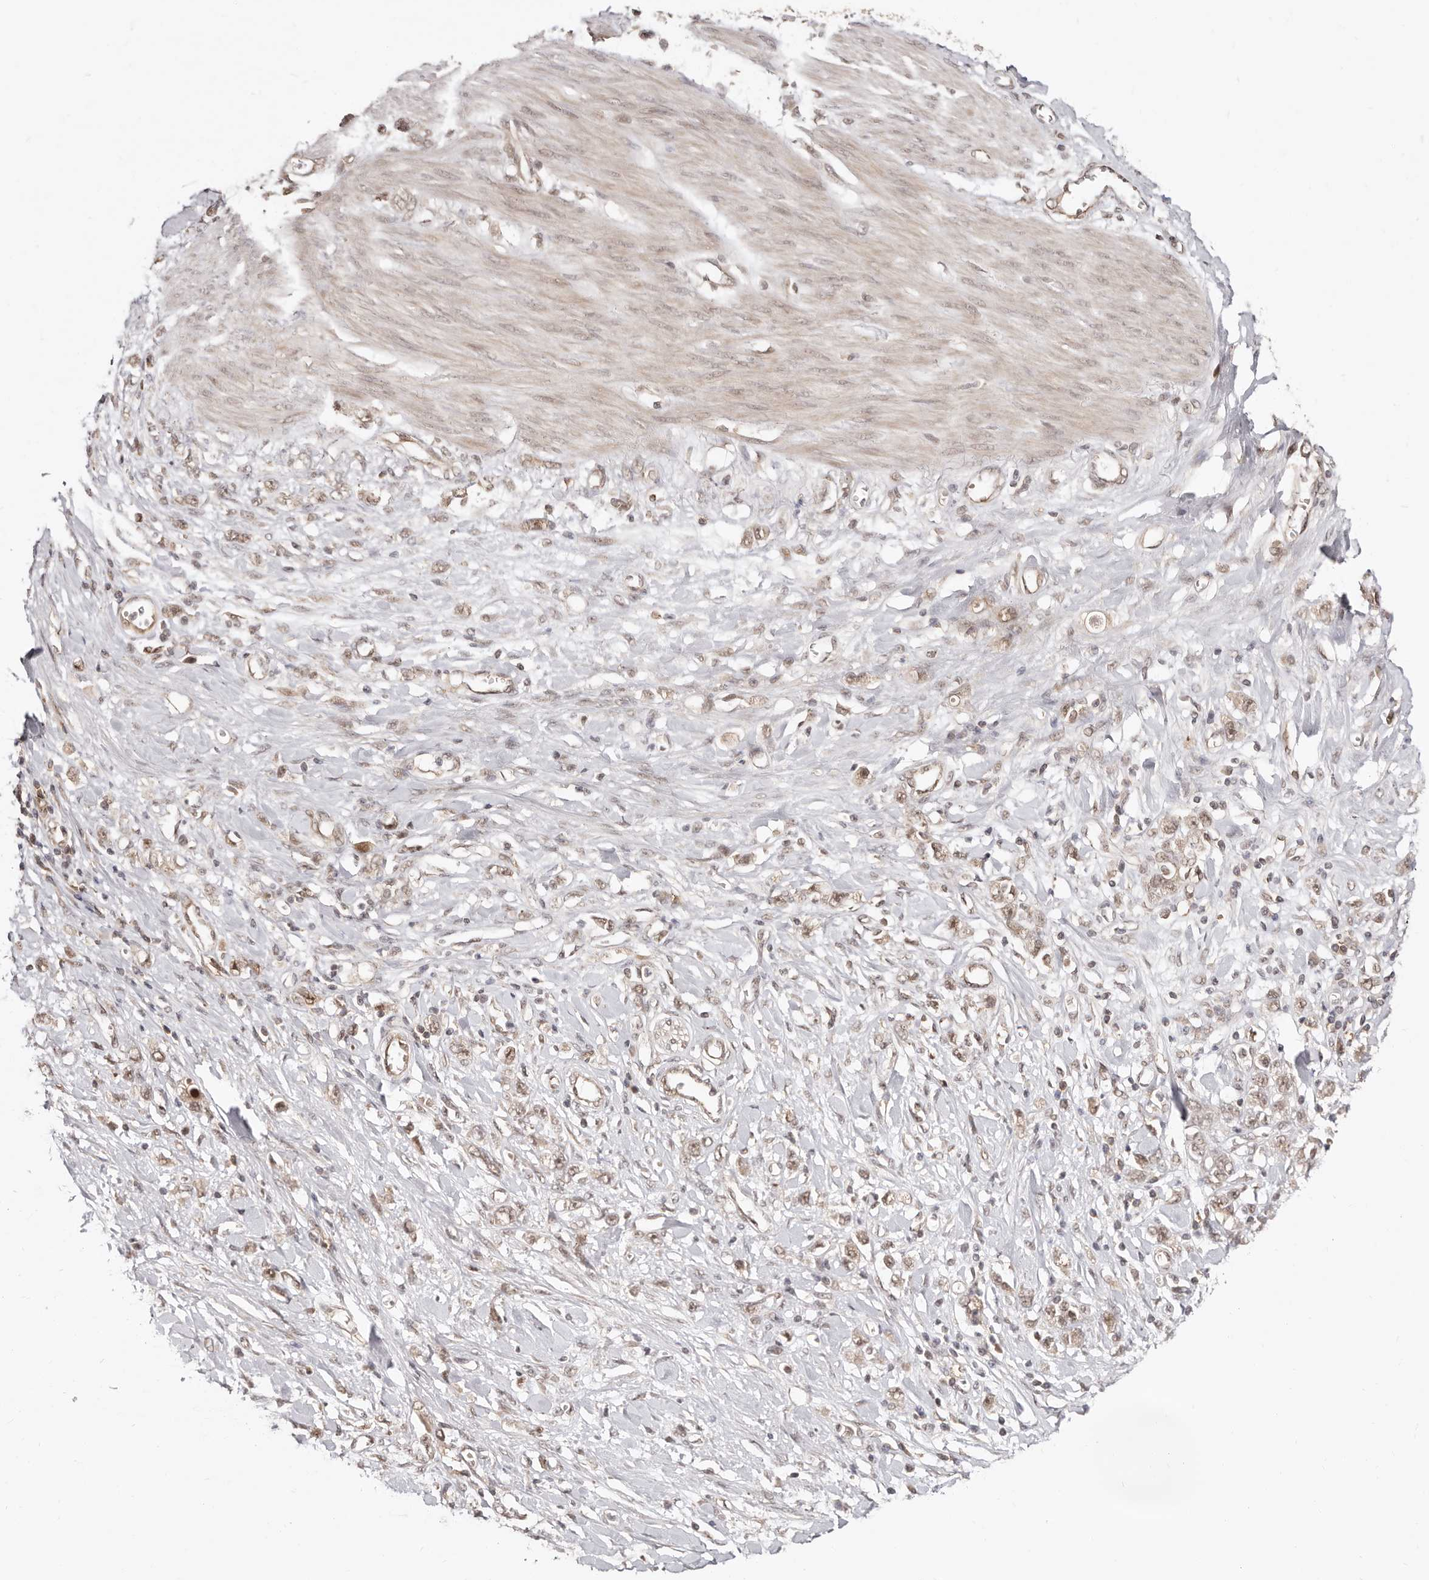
{"staining": {"intensity": "weak", "quantity": ">75%", "location": "cytoplasmic/membranous,nuclear"}, "tissue": "stomach cancer", "cell_type": "Tumor cells", "image_type": "cancer", "snomed": [{"axis": "morphology", "description": "Adenocarcinoma, NOS"}, {"axis": "topography", "description": "Stomach"}], "caption": "Stomach adenocarcinoma stained with a protein marker demonstrates weak staining in tumor cells.", "gene": "MED8", "patient": {"sex": "female", "age": 76}}